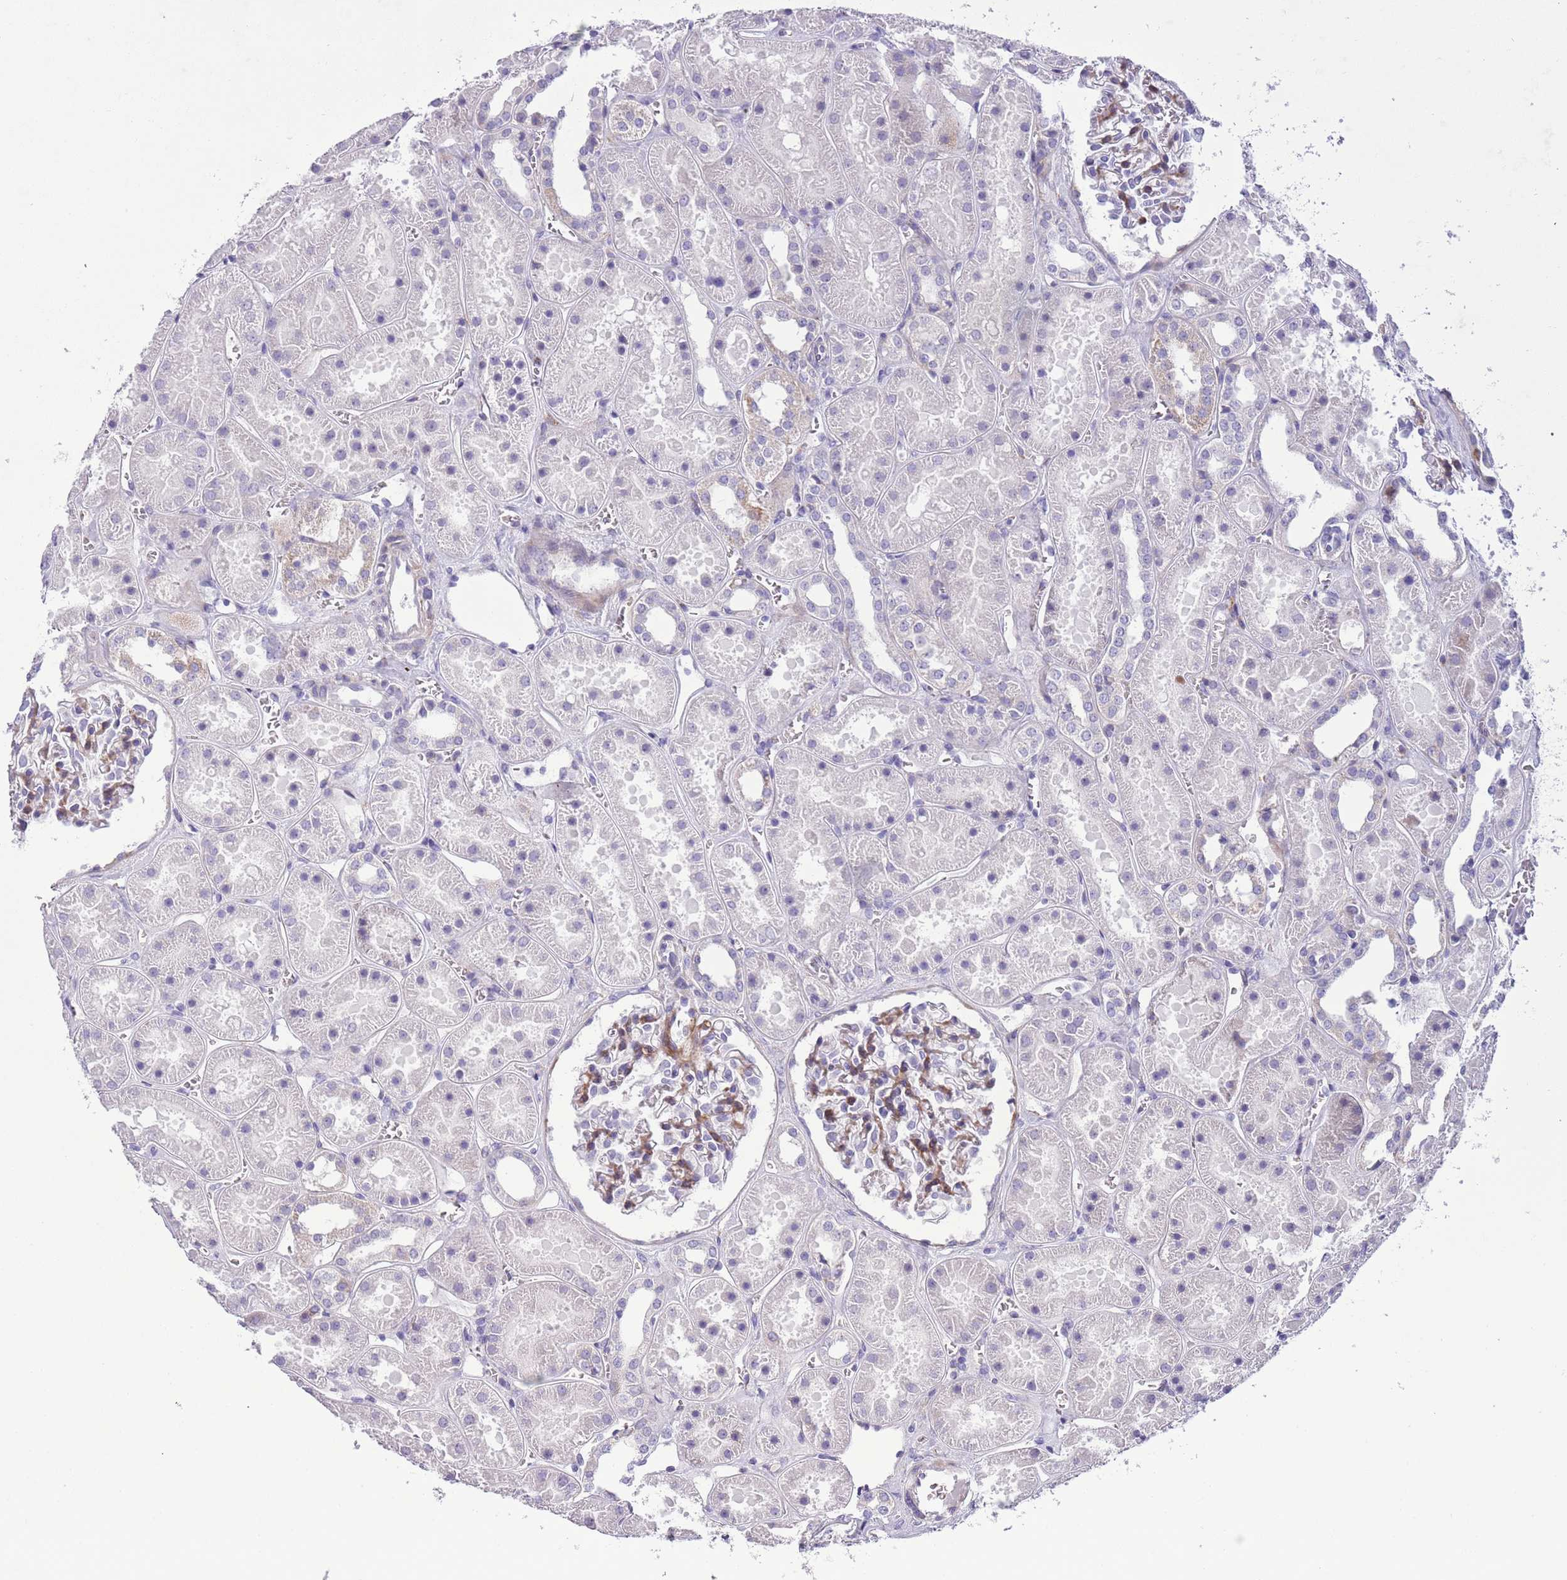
{"staining": {"intensity": "moderate", "quantity": "<25%", "location": "cytoplasmic/membranous"}, "tissue": "kidney", "cell_type": "Cells in glomeruli", "image_type": "normal", "snomed": [{"axis": "morphology", "description": "Normal tissue, NOS"}, {"axis": "topography", "description": "Kidney"}], "caption": "Cells in glomeruli exhibit low levels of moderate cytoplasmic/membranous staining in approximately <25% of cells in benign human kidney.", "gene": "MRPL32", "patient": {"sex": "female", "age": 41}}